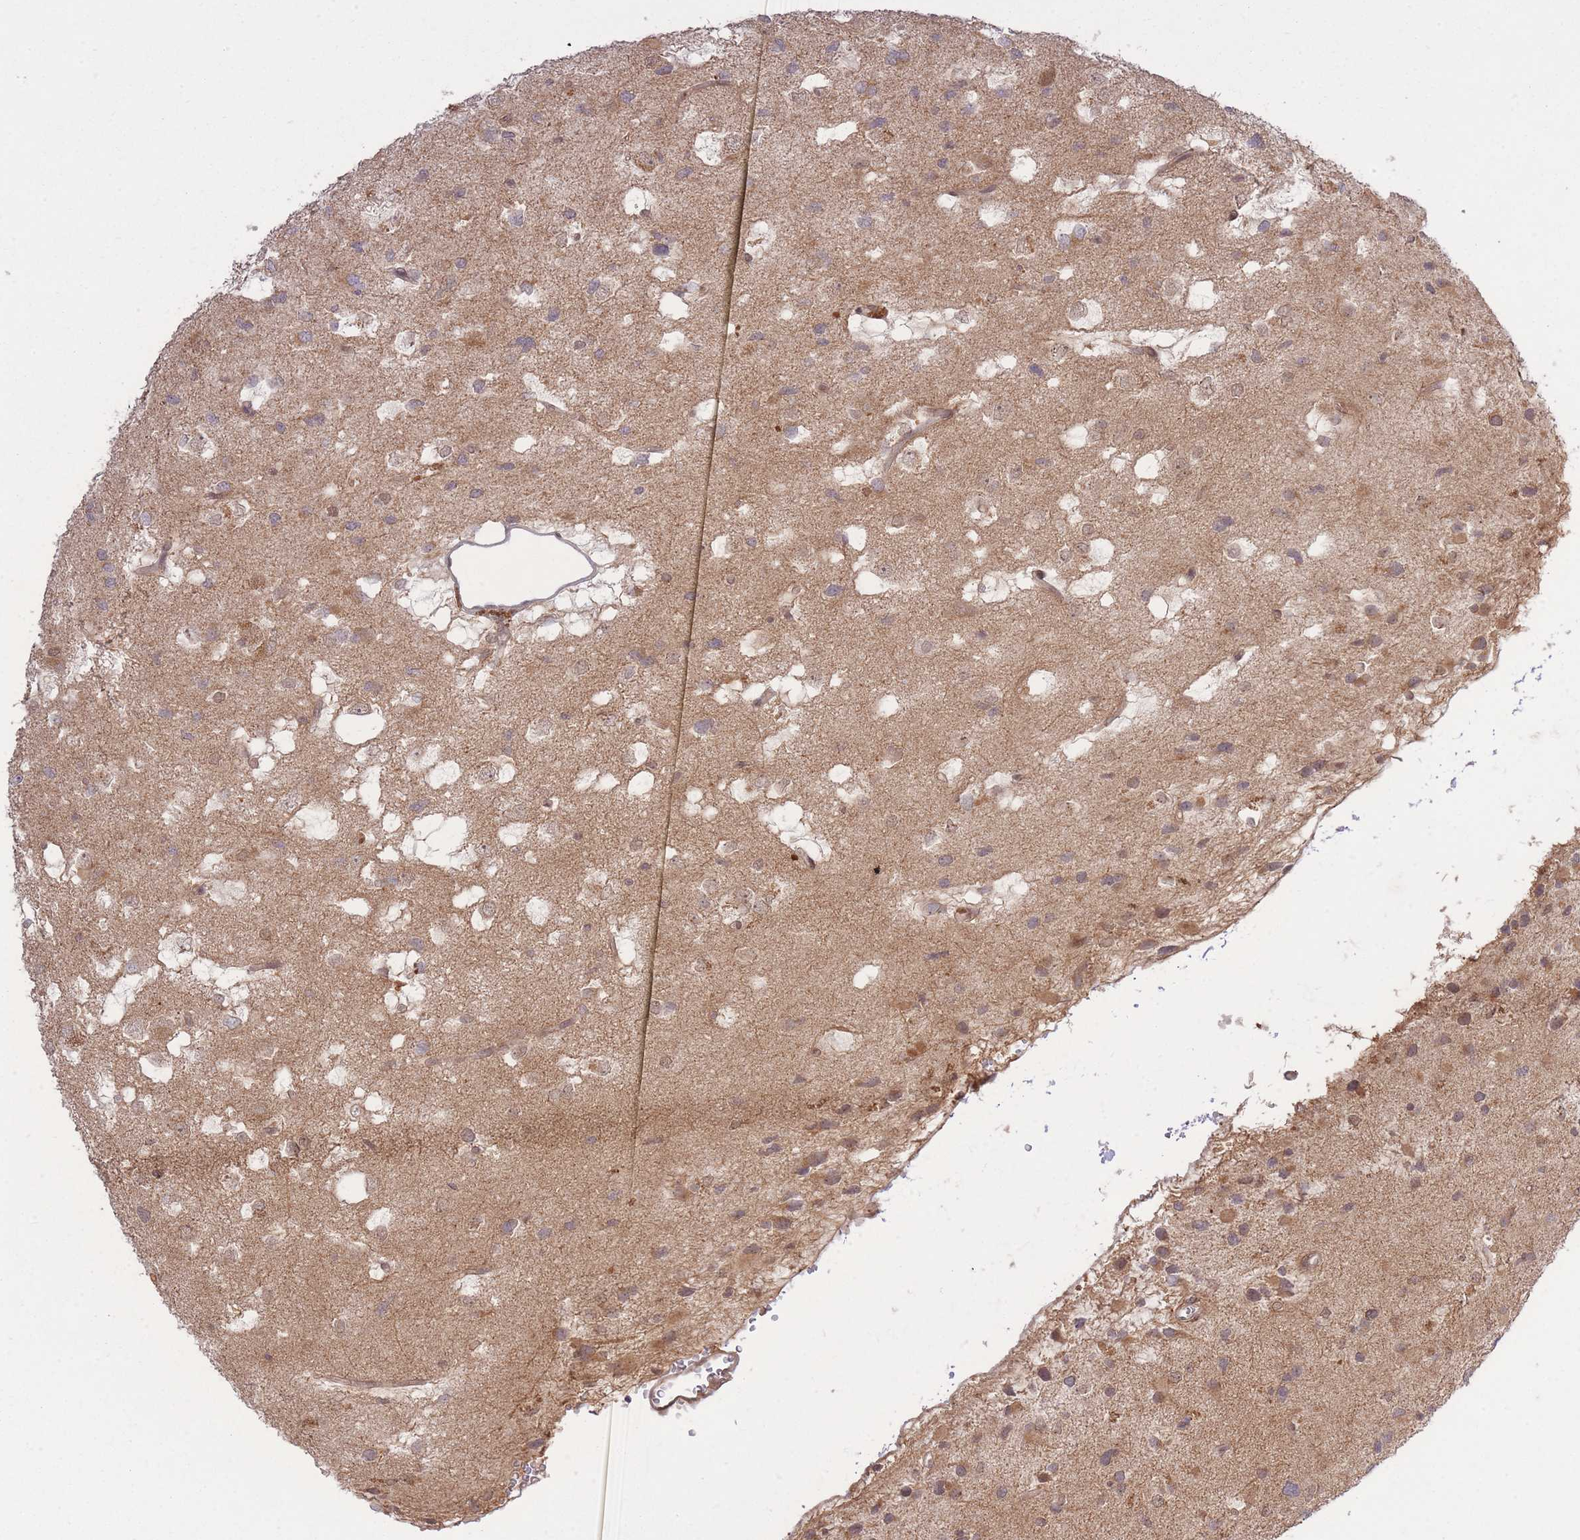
{"staining": {"intensity": "weak", "quantity": "25%-75%", "location": "cytoplasmic/membranous"}, "tissue": "glioma", "cell_type": "Tumor cells", "image_type": "cancer", "snomed": [{"axis": "morphology", "description": "Glioma, malignant, High grade"}, {"axis": "topography", "description": "Brain"}], "caption": "Glioma stained with a brown dye exhibits weak cytoplasmic/membranous positive staining in approximately 25%-75% of tumor cells.", "gene": "ZNF391", "patient": {"sex": "male", "age": 53}}